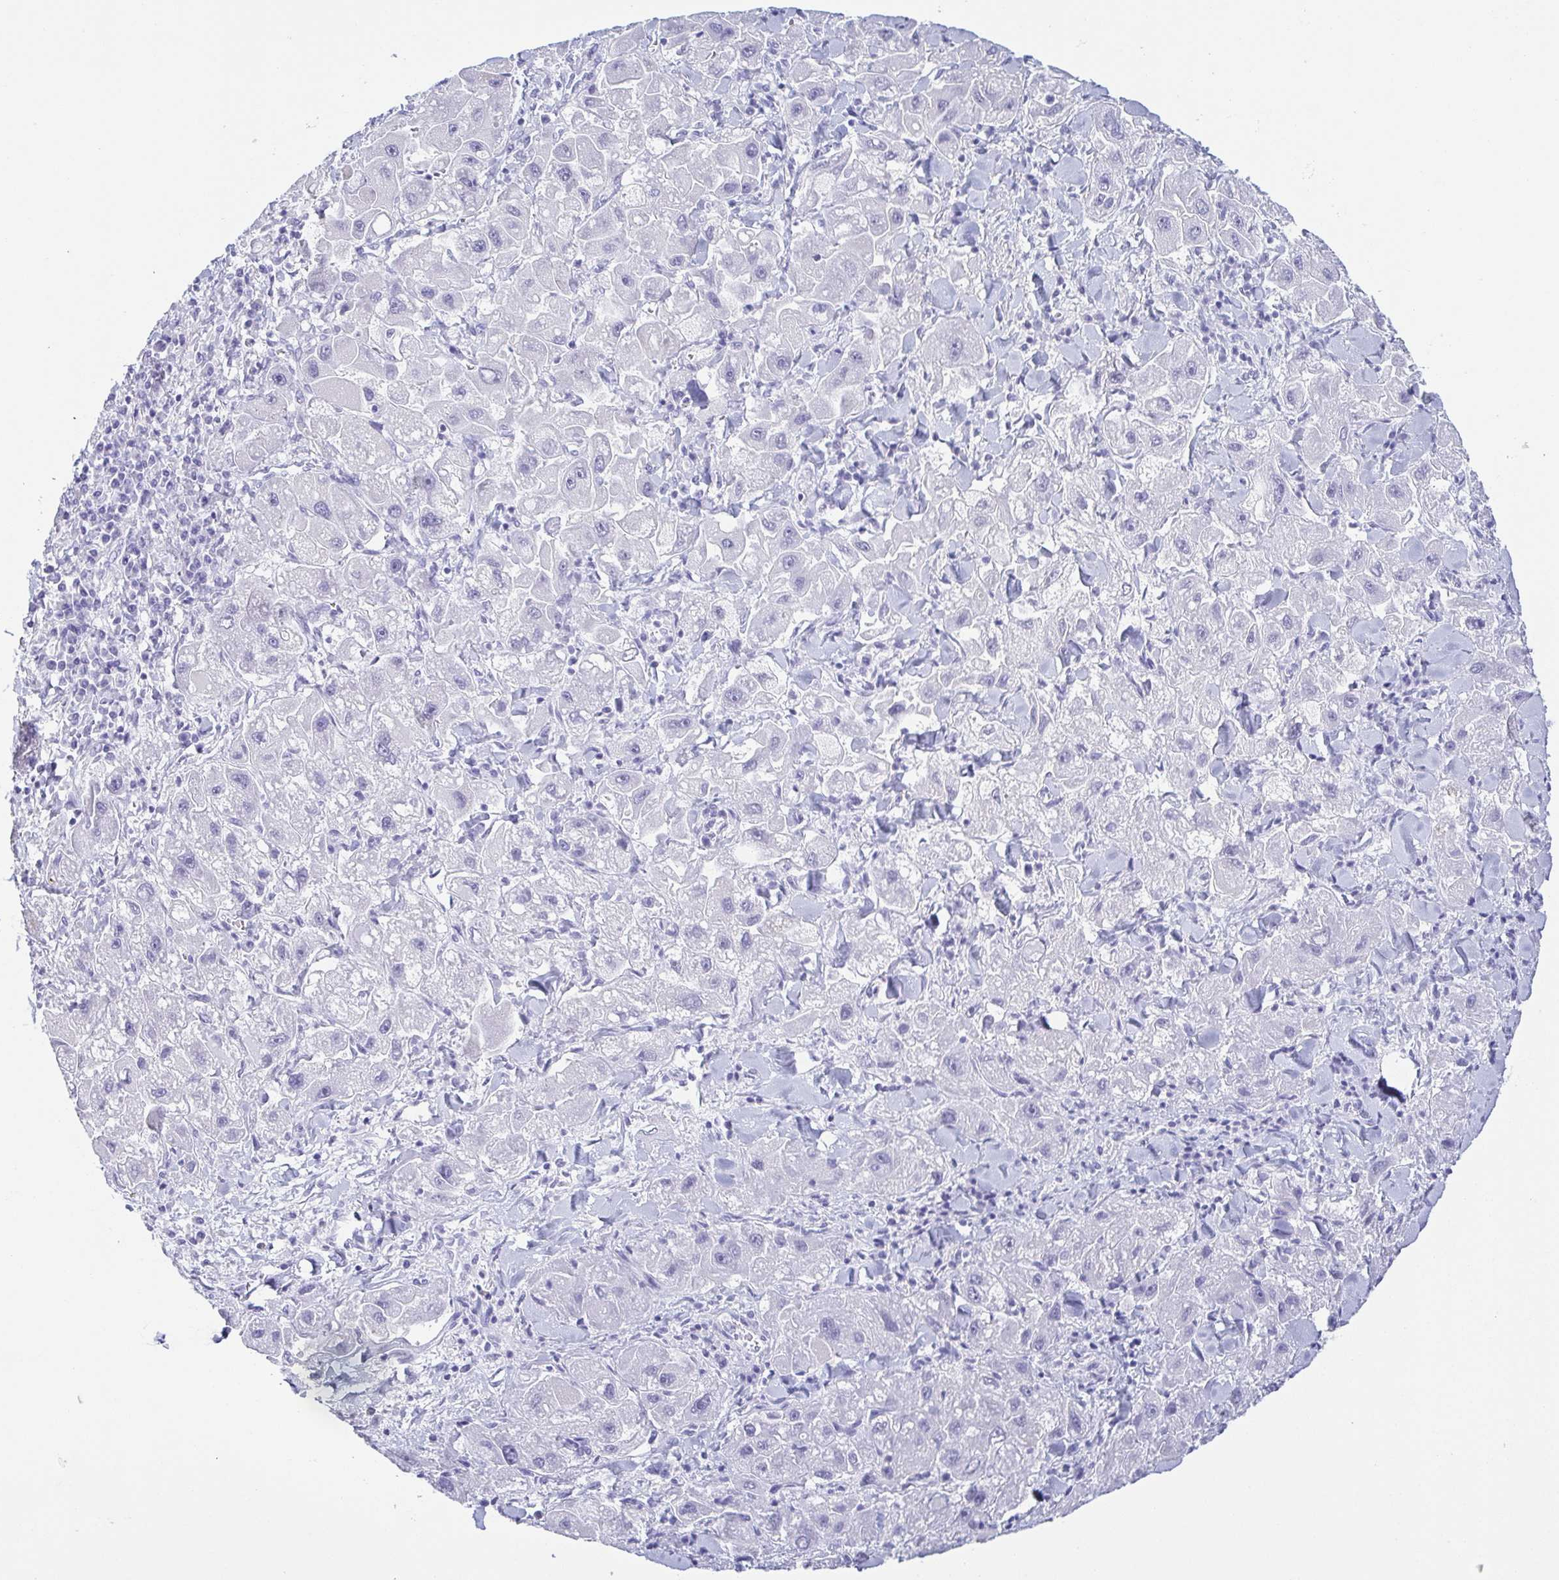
{"staining": {"intensity": "negative", "quantity": "none", "location": "none"}, "tissue": "liver cancer", "cell_type": "Tumor cells", "image_type": "cancer", "snomed": [{"axis": "morphology", "description": "Carcinoma, Hepatocellular, NOS"}, {"axis": "topography", "description": "Liver"}], "caption": "IHC image of neoplastic tissue: liver cancer (hepatocellular carcinoma) stained with DAB (3,3'-diaminobenzidine) exhibits no significant protein positivity in tumor cells.", "gene": "ZG16B", "patient": {"sex": "male", "age": 24}}